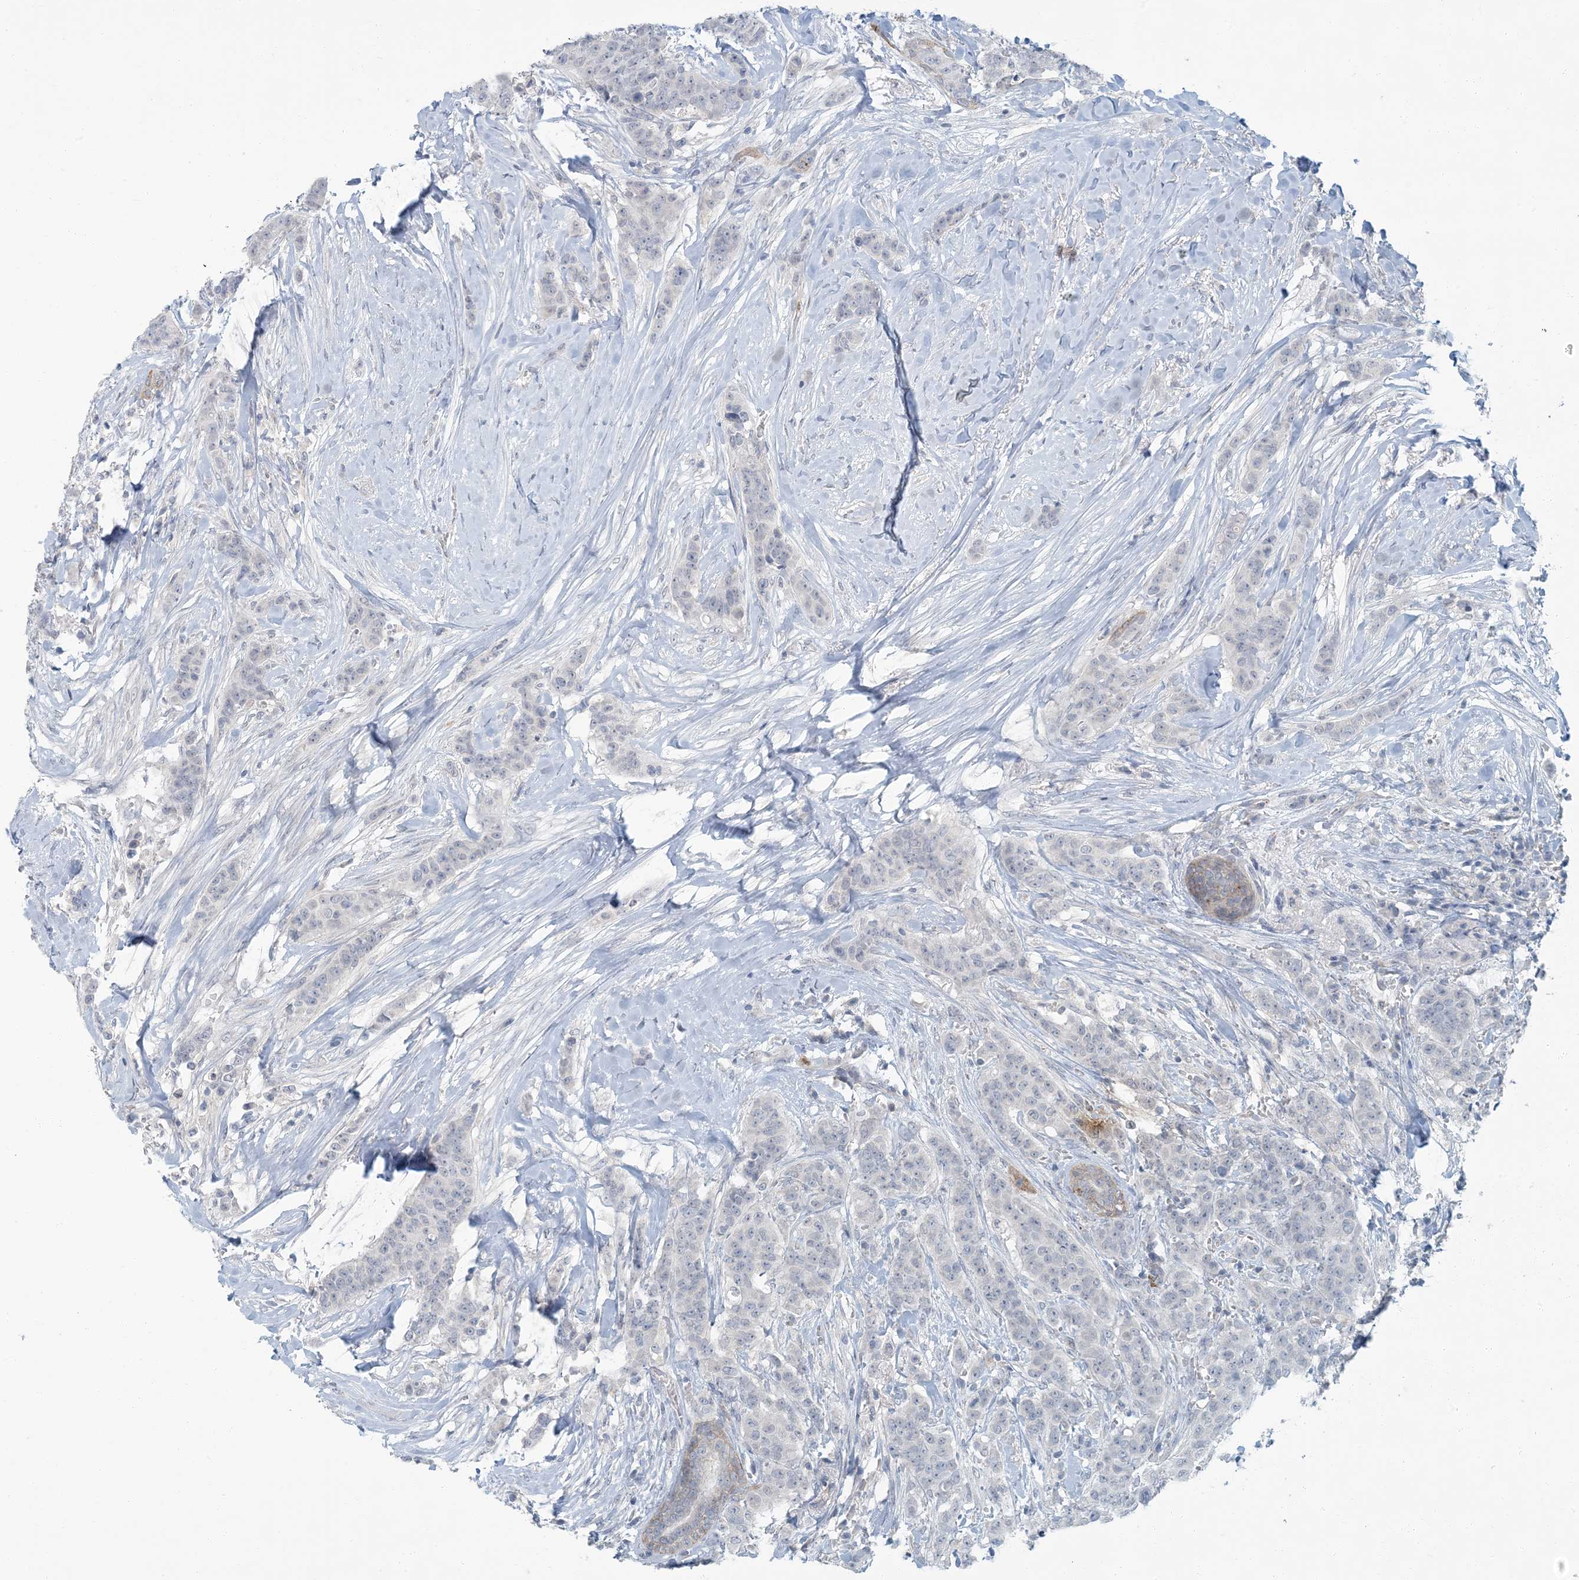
{"staining": {"intensity": "negative", "quantity": "none", "location": "none"}, "tissue": "breast cancer", "cell_type": "Tumor cells", "image_type": "cancer", "snomed": [{"axis": "morphology", "description": "Duct carcinoma"}, {"axis": "topography", "description": "Breast"}], "caption": "Immunohistochemistry of human breast cancer shows no staining in tumor cells. The staining was performed using DAB (3,3'-diaminobenzidine) to visualize the protein expression in brown, while the nuclei were stained in blue with hematoxylin (Magnification: 20x).", "gene": "EPHA4", "patient": {"sex": "female", "age": 40}}